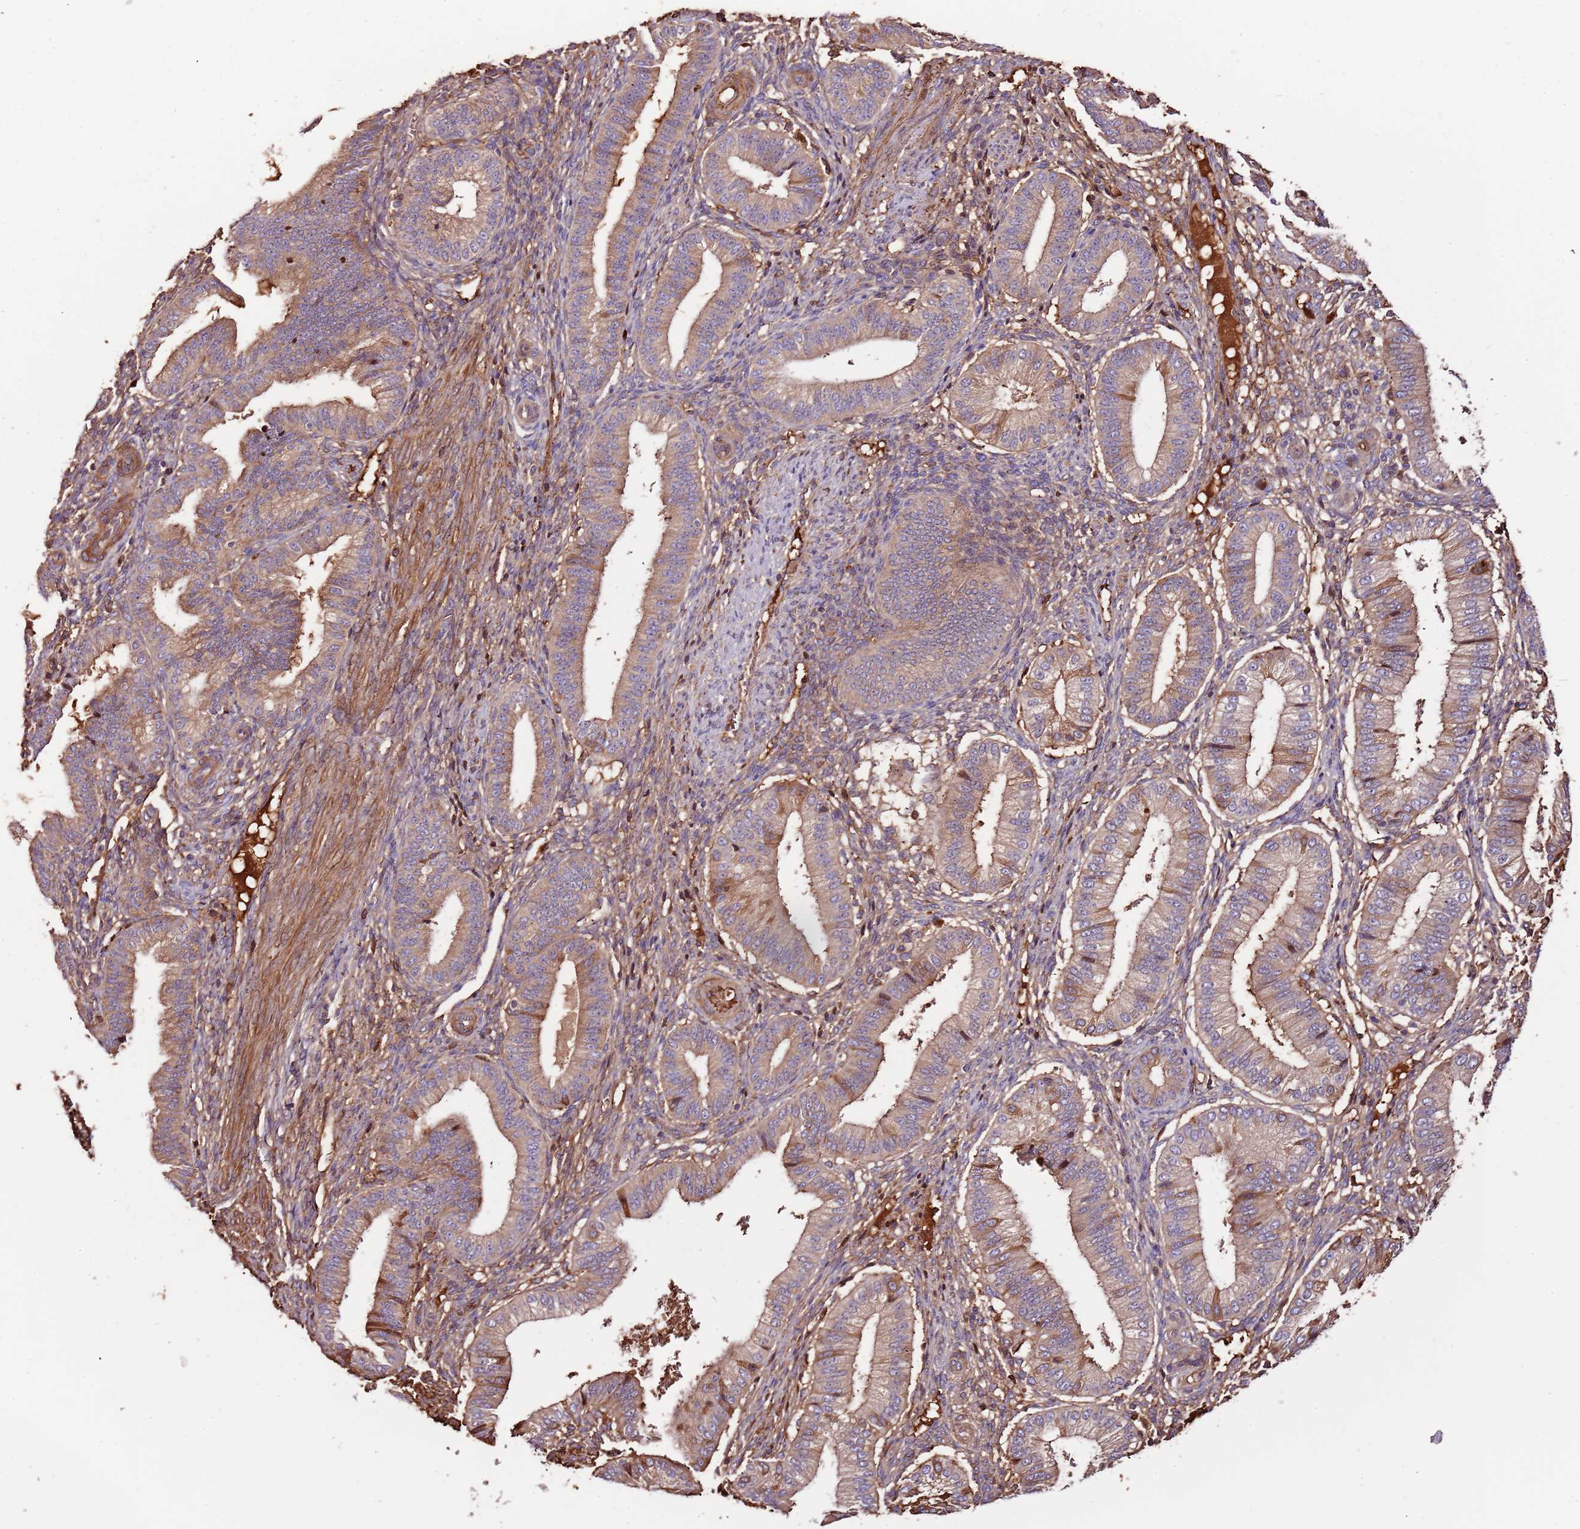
{"staining": {"intensity": "moderate", "quantity": "25%-75%", "location": "cytoplasmic/membranous"}, "tissue": "endometrium", "cell_type": "Cells in endometrial stroma", "image_type": "normal", "snomed": [{"axis": "morphology", "description": "Normal tissue, NOS"}, {"axis": "topography", "description": "Endometrium"}], "caption": "DAB (3,3'-diaminobenzidine) immunohistochemical staining of normal human endometrium exhibits moderate cytoplasmic/membranous protein expression in approximately 25%-75% of cells in endometrial stroma.", "gene": "DENR", "patient": {"sex": "female", "age": 39}}